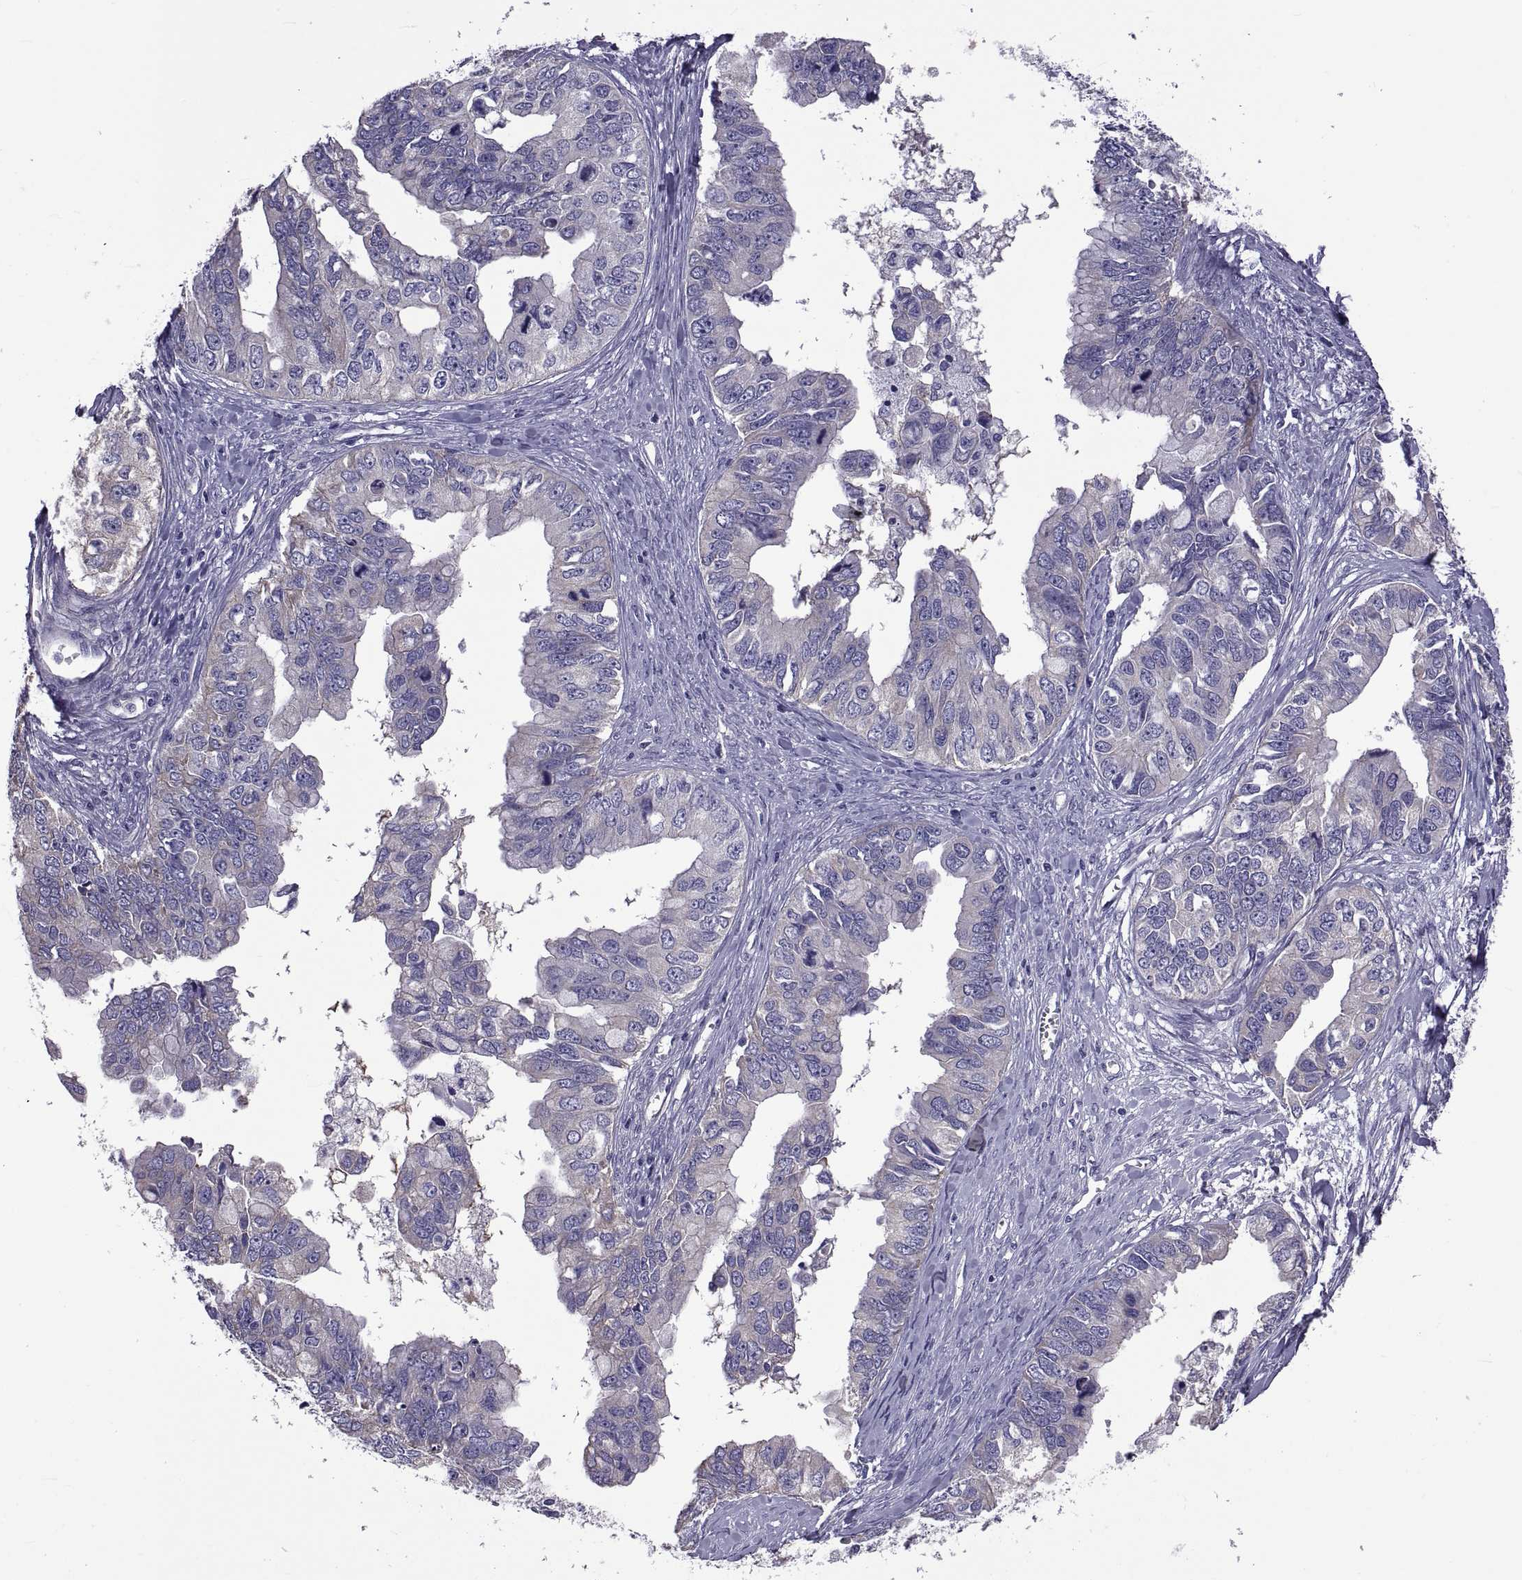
{"staining": {"intensity": "negative", "quantity": "none", "location": "none"}, "tissue": "ovarian cancer", "cell_type": "Tumor cells", "image_type": "cancer", "snomed": [{"axis": "morphology", "description": "Cystadenocarcinoma, mucinous, NOS"}, {"axis": "topography", "description": "Ovary"}], "caption": "This is an immunohistochemistry photomicrograph of ovarian mucinous cystadenocarcinoma. There is no staining in tumor cells.", "gene": "TMC3", "patient": {"sex": "female", "age": 76}}